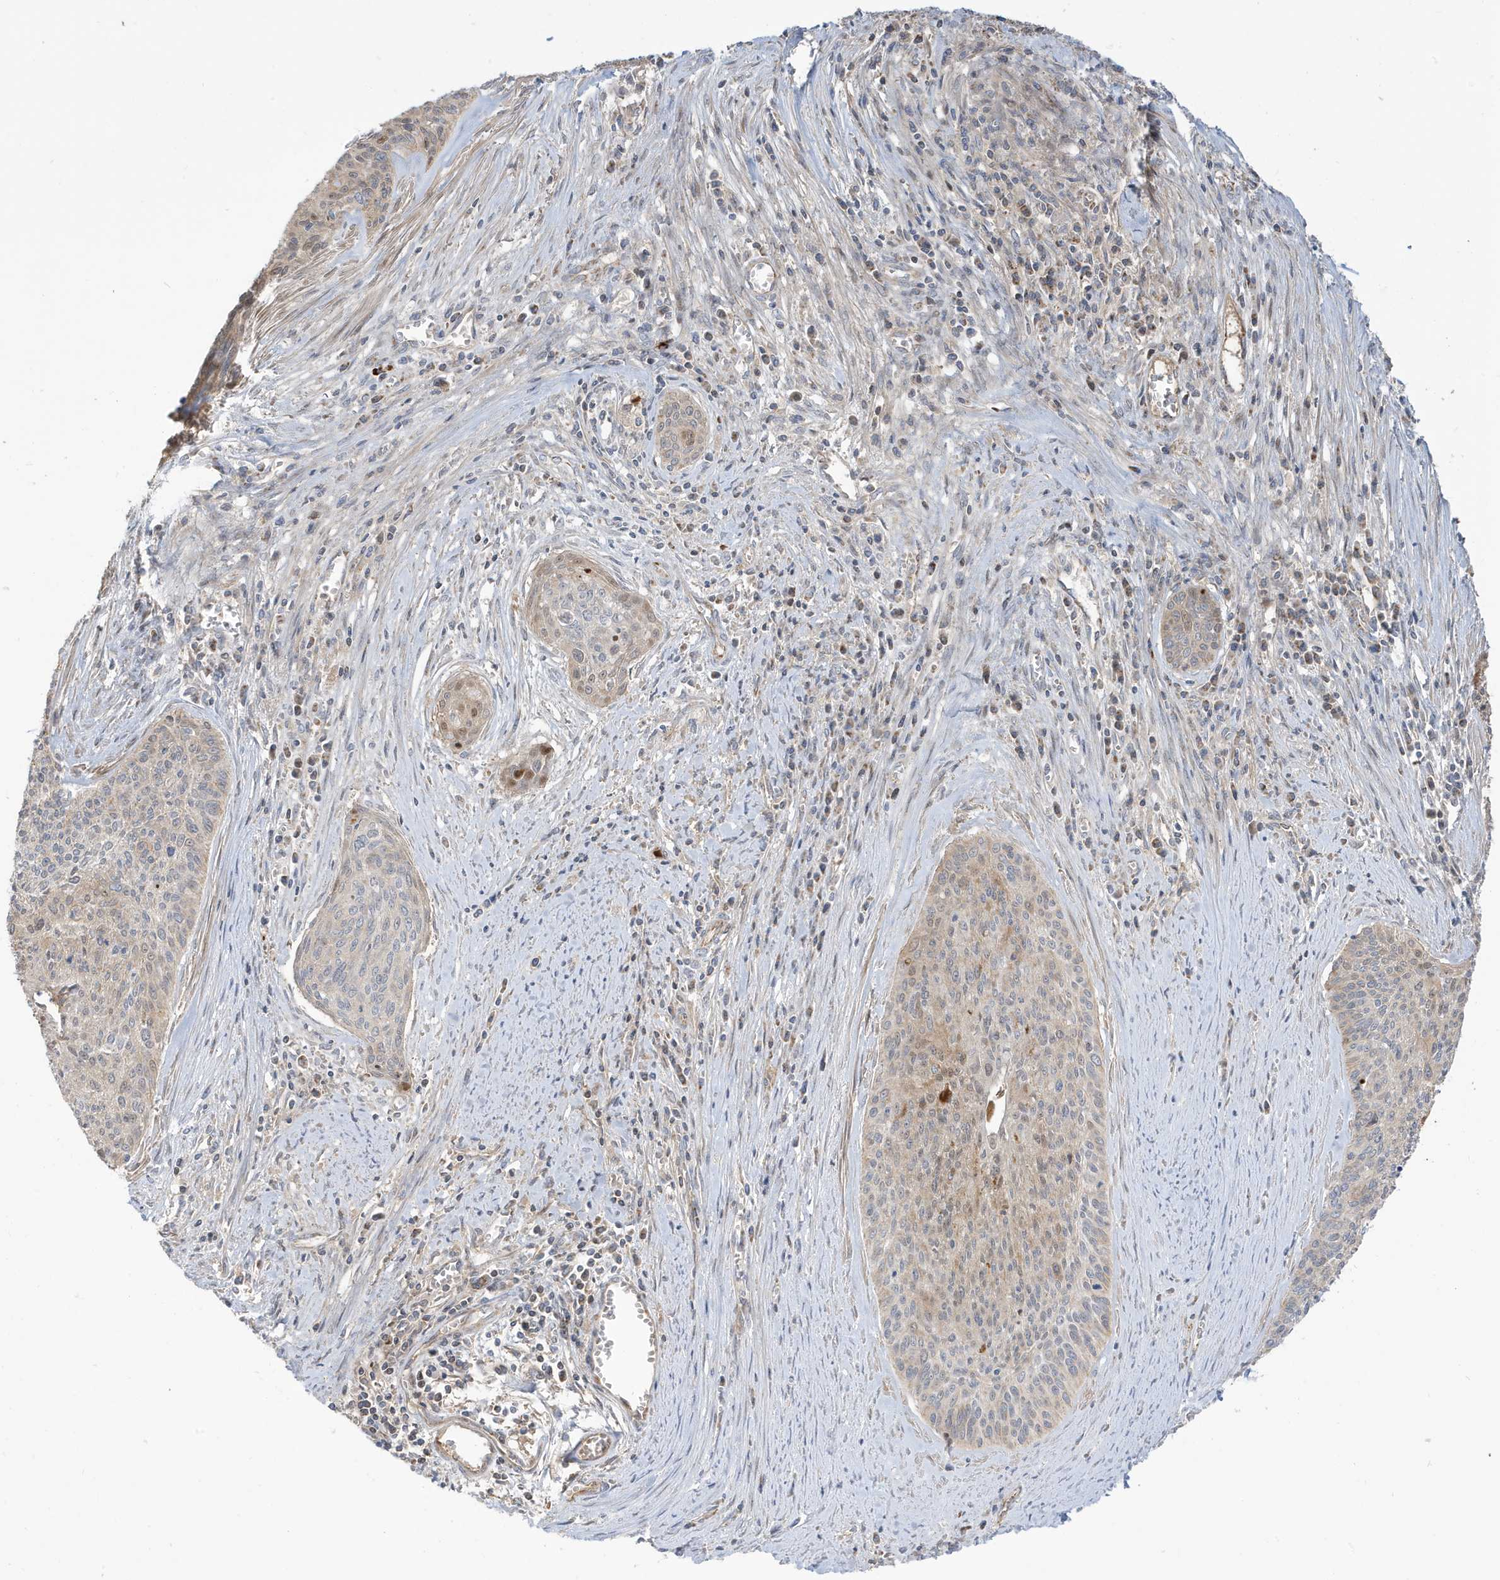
{"staining": {"intensity": "weak", "quantity": "<25%", "location": "cytoplasmic/membranous"}, "tissue": "cervical cancer", "cell_type": "Tumor cells", "image_type": "cancer", "snomed": [{"axis": "morphology", "description": "Squamous cell carcinoma, NOS"}, {"axis": "topography", "description": "Cervix"}], "caption": "The immunohistochemistry (IHC) histopathology image has no significant staining in tumor cells of cervical cancer (squamous cell carcinoma) tissue. Brightfield microscopy of immunohistochemistry stained with DAB (brown) and hematoxylin (blue), captured at high magnification.", "gene": "IFT57", "patient": {"sex": "female", "age": 55}}